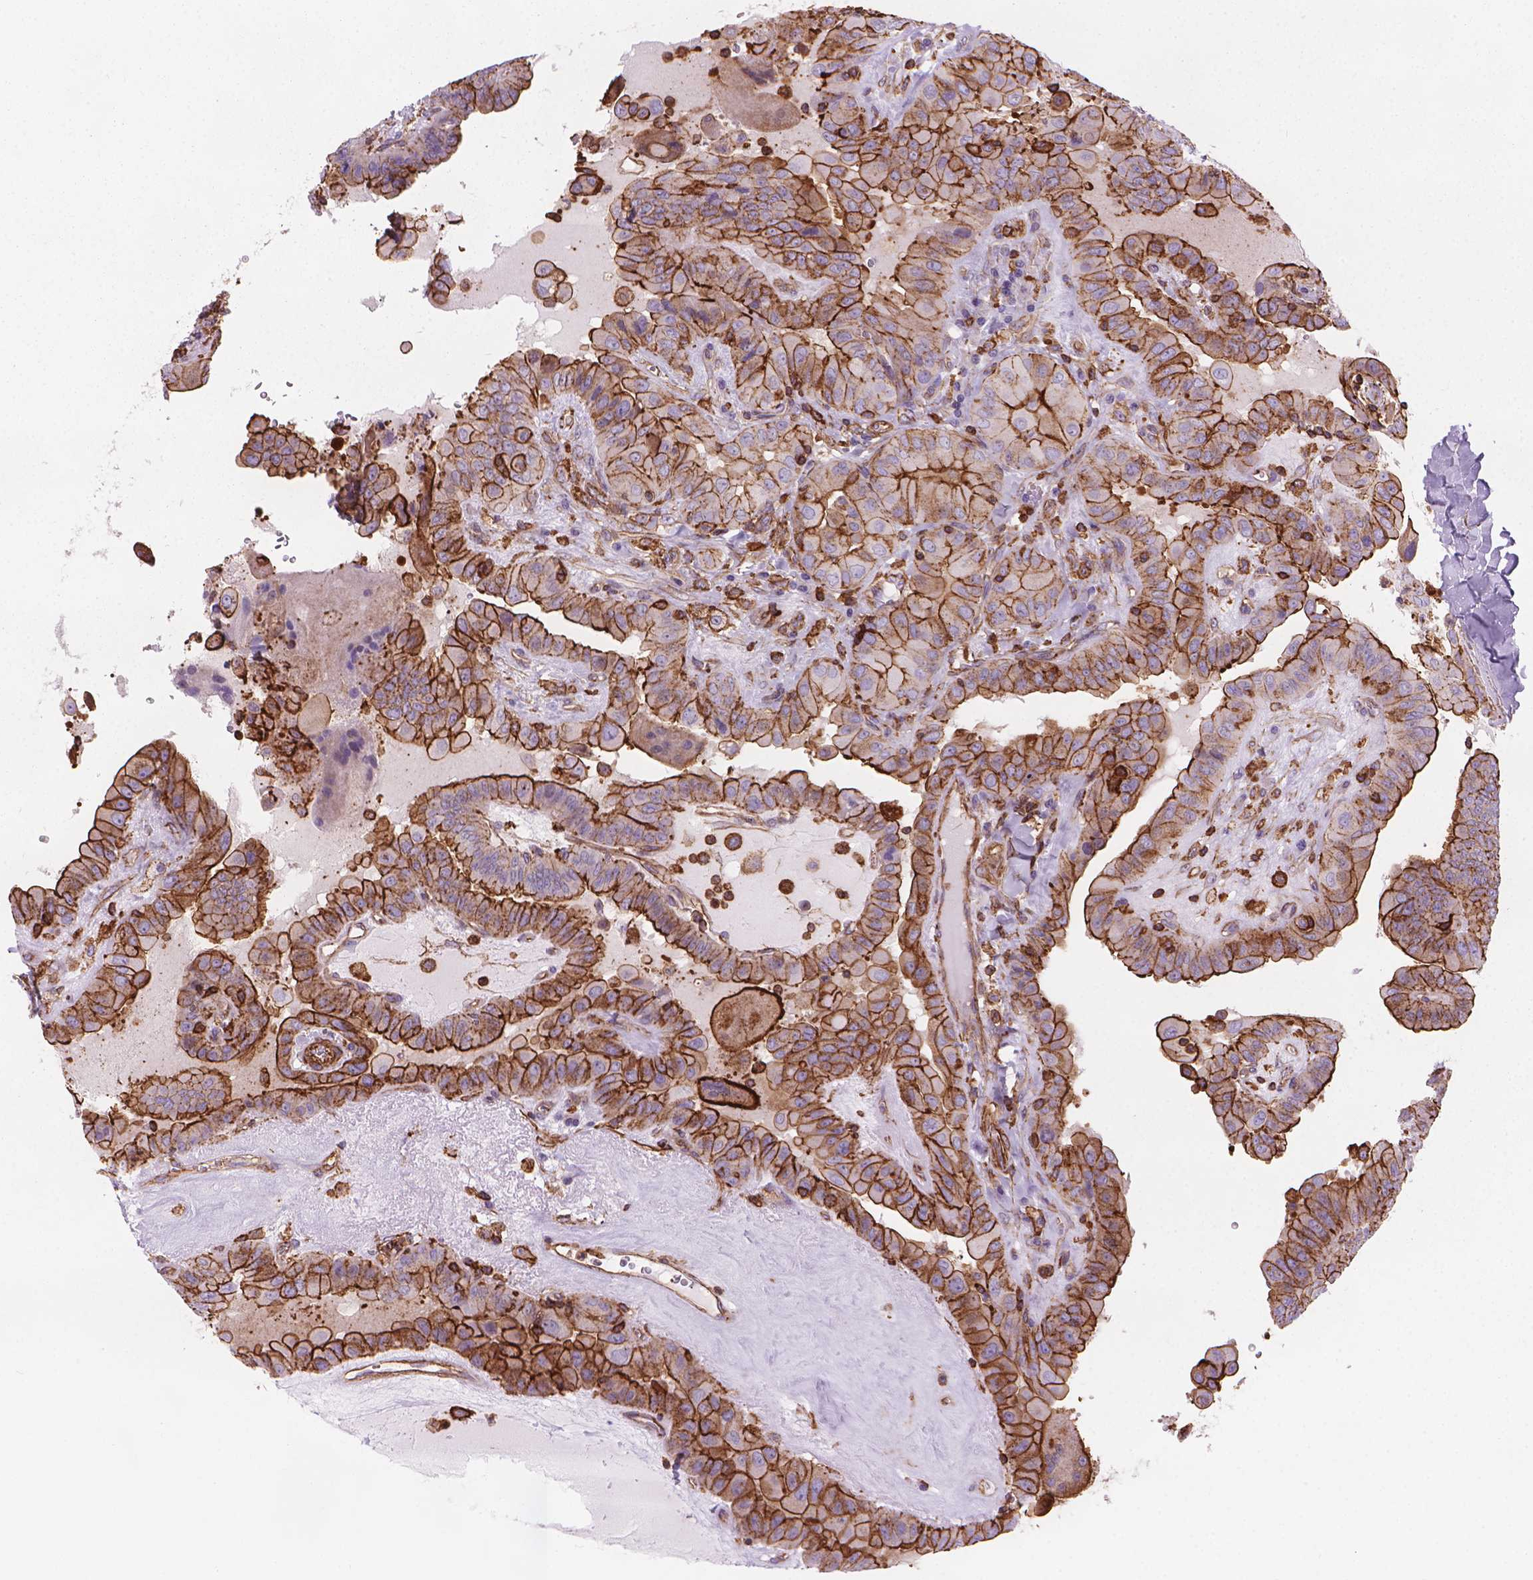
{"staining": {"intensity": "strong", "quantity": "25%-75%", "location": "cytoplasmic/membranous"}, "tissue": "thyroid cancer", "cell_type": "Tumor cells", "image_type": "cancer", "snomed": [{"axis": "morphology", "description": "Papillary adenocarcinoma, NOS"}, {"axis": "topography", "description": "Thyroid gland"}], "caption": "IHC histopathology image of neoplastic tissue: thyroid cancer stained using immunohistochemistry shows high levels of strong protein expression localized specifically in the cytoplasmic/membranous of tumor cells, appearing as a cytoplasmic/membranous brown color.", "gene": "PATJ", "patient": {"sex": "female", "age": 37}}